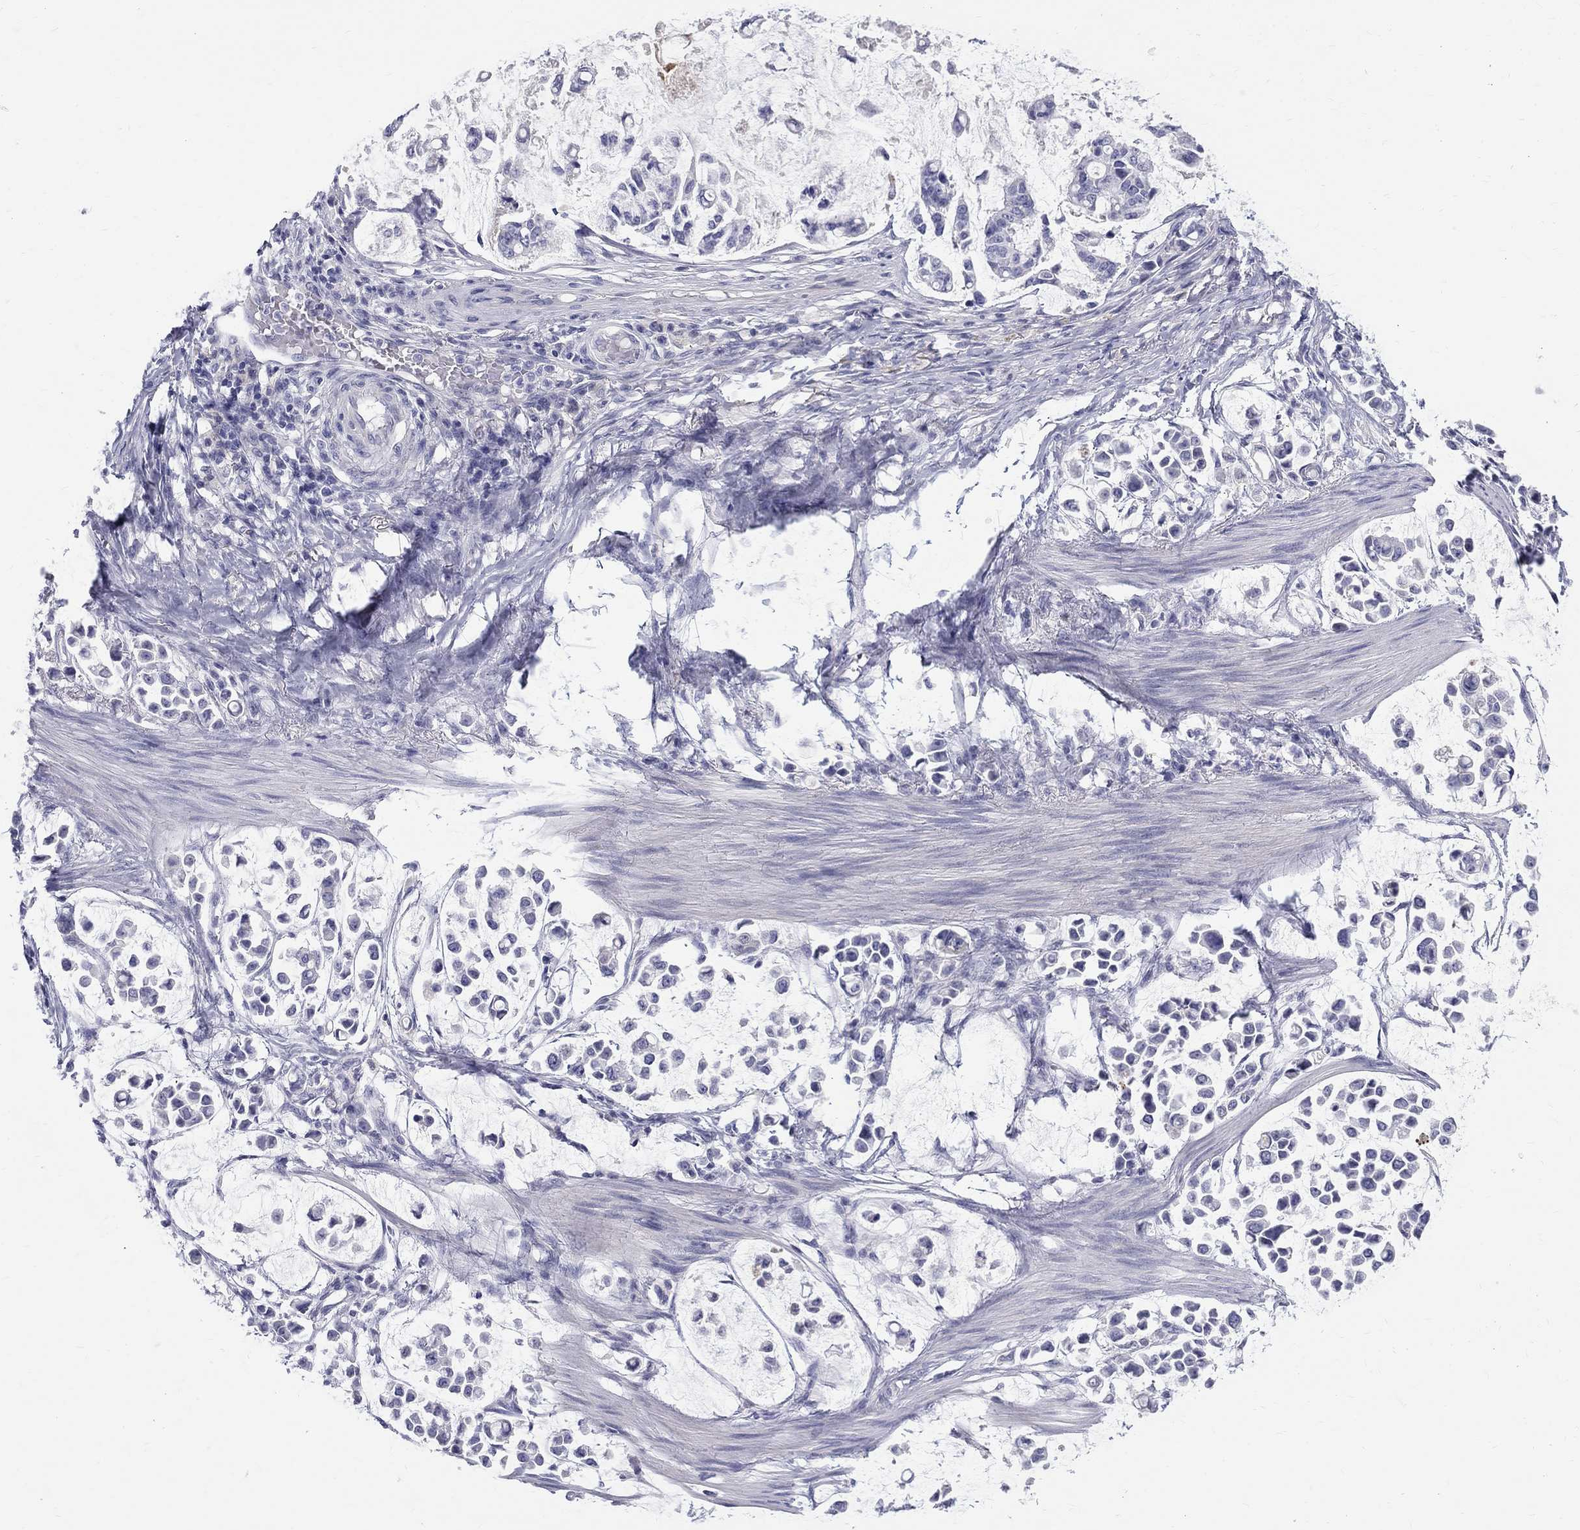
{"staining": {"intensity": "negative", "quantity": "none", "location": "none"}, "tissue": "stomach cancer", "cell_type": "Tumor cells", "image_type": "cancer", "snomed": [{"axis": "morphology", "description": "Adenocarcinoma, NOS"}, {"axis": "topography", "description": "Stomach"}], "caption": "An IHC photomicrograph of stomach cancer is shown. There is no staining in tumor cells of stomach cancer.", "gene": "MAGEB6", "patient": {"sex": "male", "age": 82}}